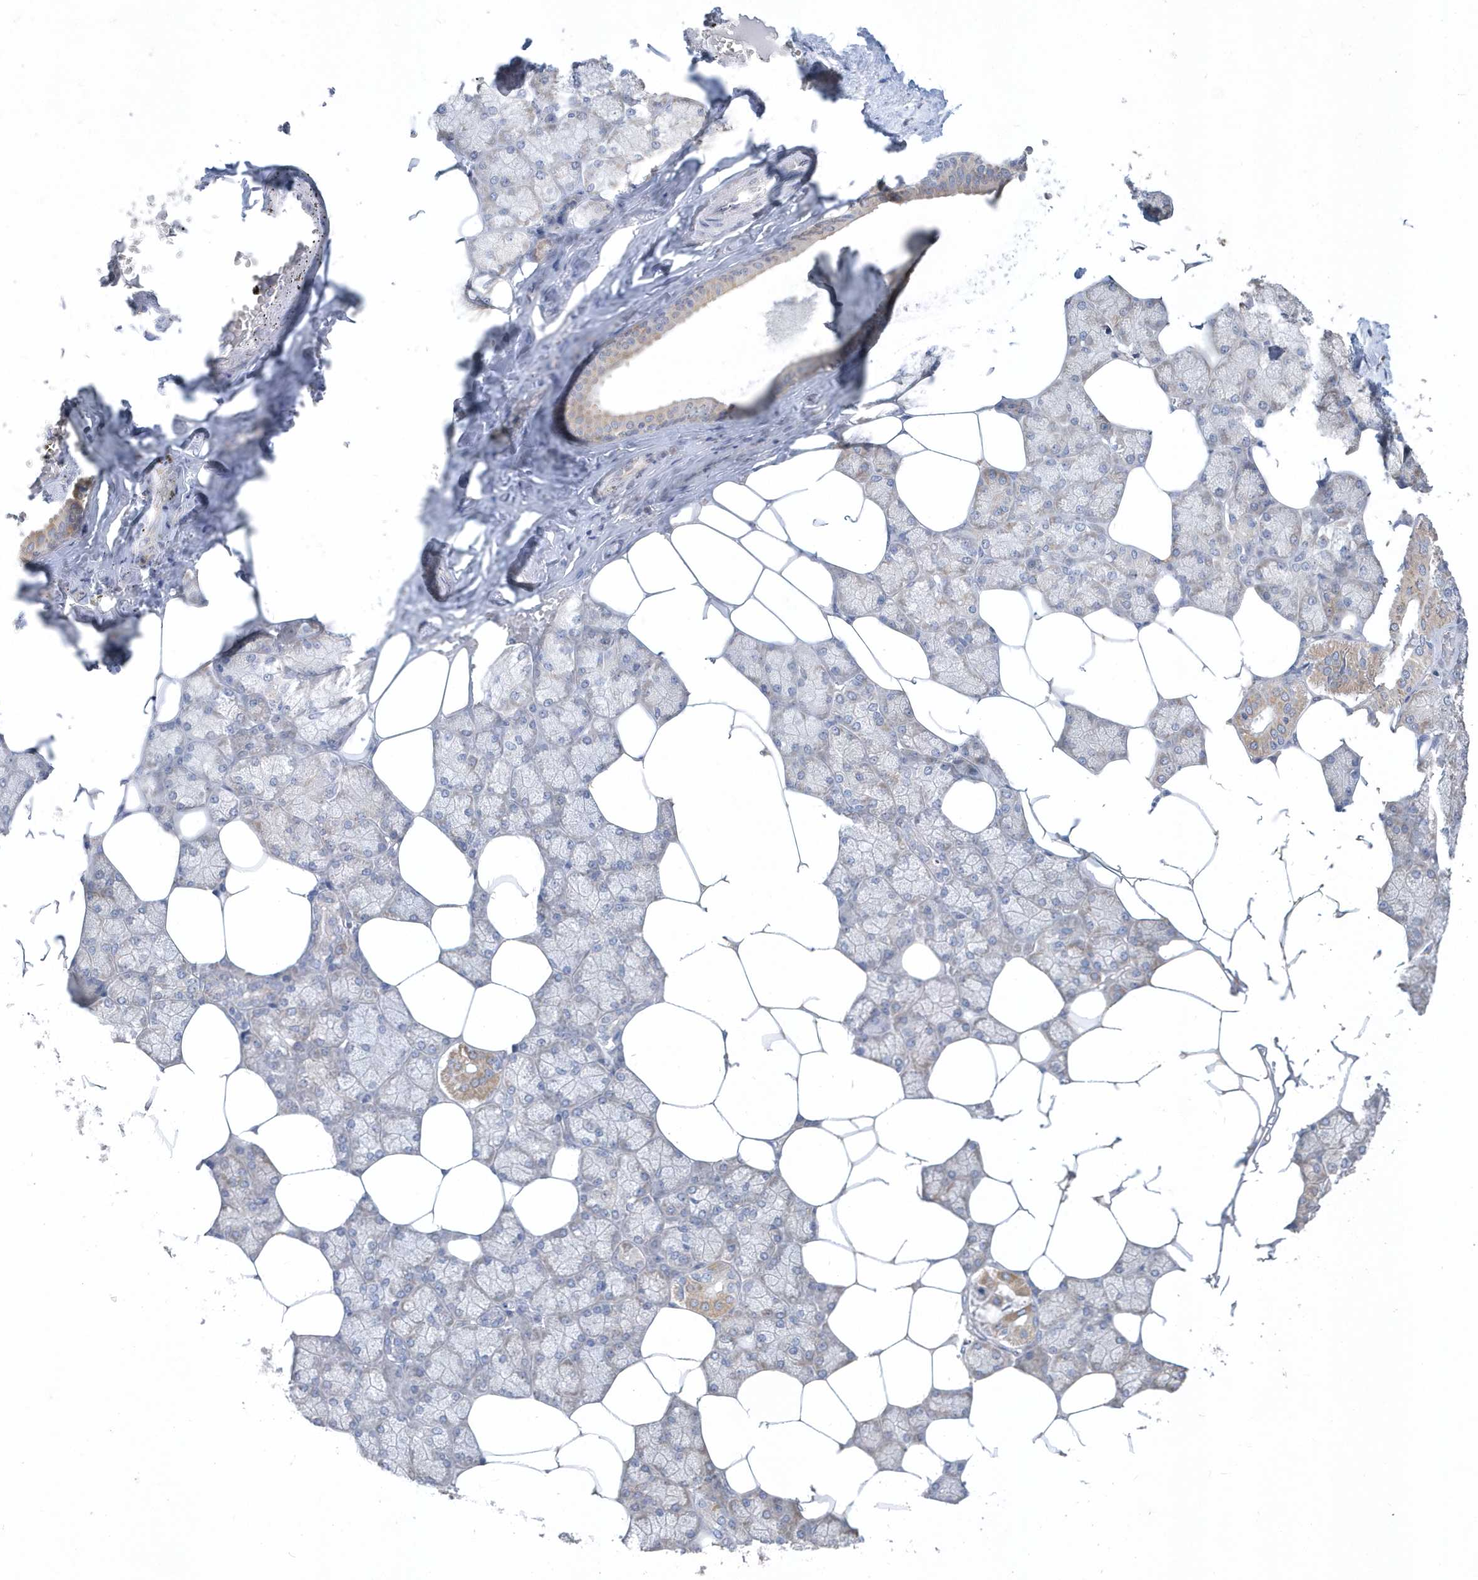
{"staining": {"intensity": "moderate", "quantity": "25%-75%", "location": "cytoplasmic/membranous"}, "tissue": "salivary gland", "cell_type": "Glandular cells", "image_type": "normal", "snomed": [{"axis": "morphology", "description": "Normal tissue, NOS"}, {"axis": "topography", "description": "Salivary gland"}], "caption": "Immunohistochemical staining of unremarkable human salivary gland demonstrates moderate cytoplasmic/membranous protein expression in about 25%-75% of glandular cells. The protein is shown in brown color, while the nuclei are stained blue.", "gene": "DGAT1", "patient": {"sex": "male", "age": 62}}